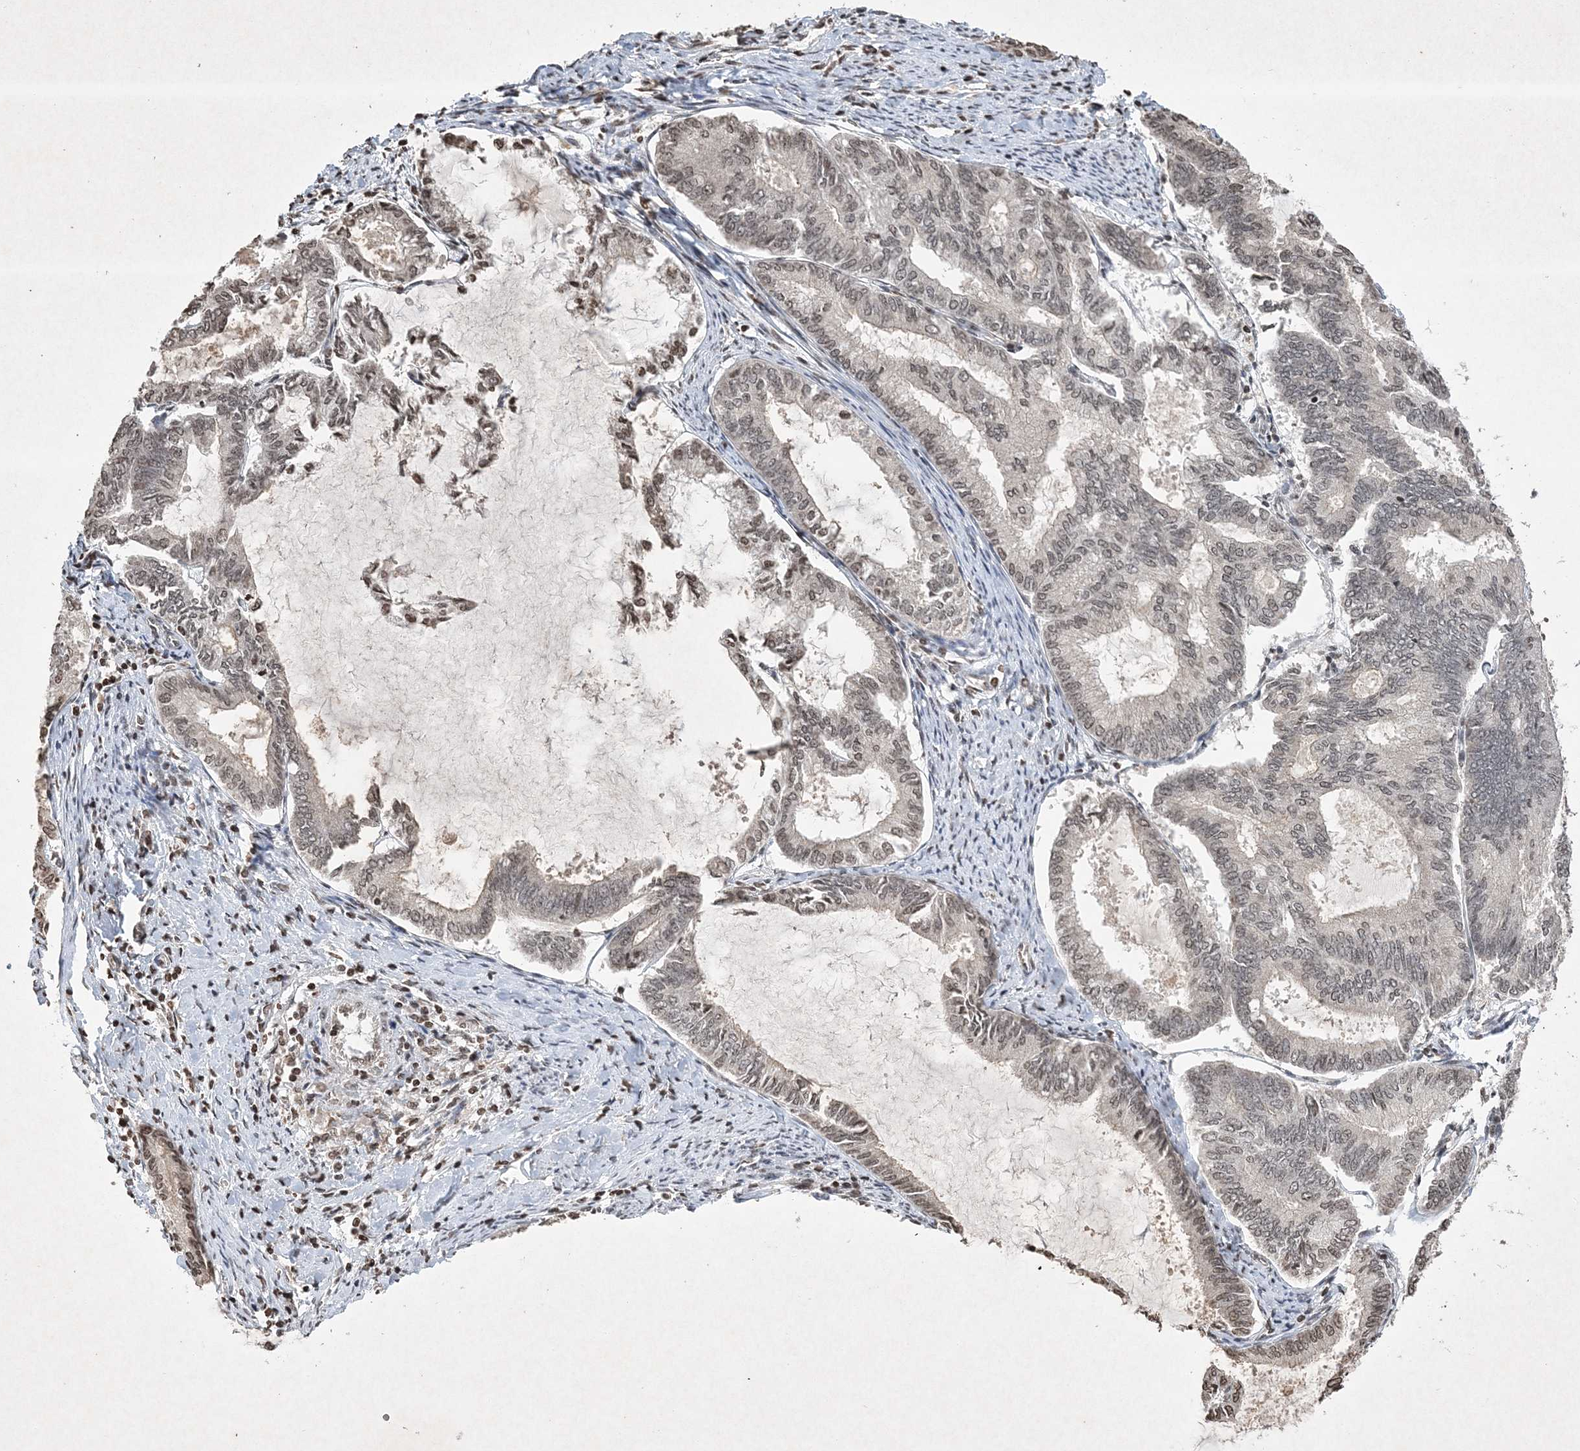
{"staining": {"intensity": "weak", "quantity": "25%-75%", "location": "nuclear"}, "tissue": "endometrial cancer", "cell_type": "Tumor cells", "image_type": "cancer", "snomed": [{"axis": "morphology", "description": "Adenocarcinoma, NOS"}, {"axis": "topography", "description": "Endometrium"}], "caption": "Endometrial cancer tissue demonstrates weak nuclear positivity in approximately 25%-75% of tumor cells, visualized by immunohistochemistry.", "gene": "NEDD9", "patient": {"sex": "female", "age": 86}}